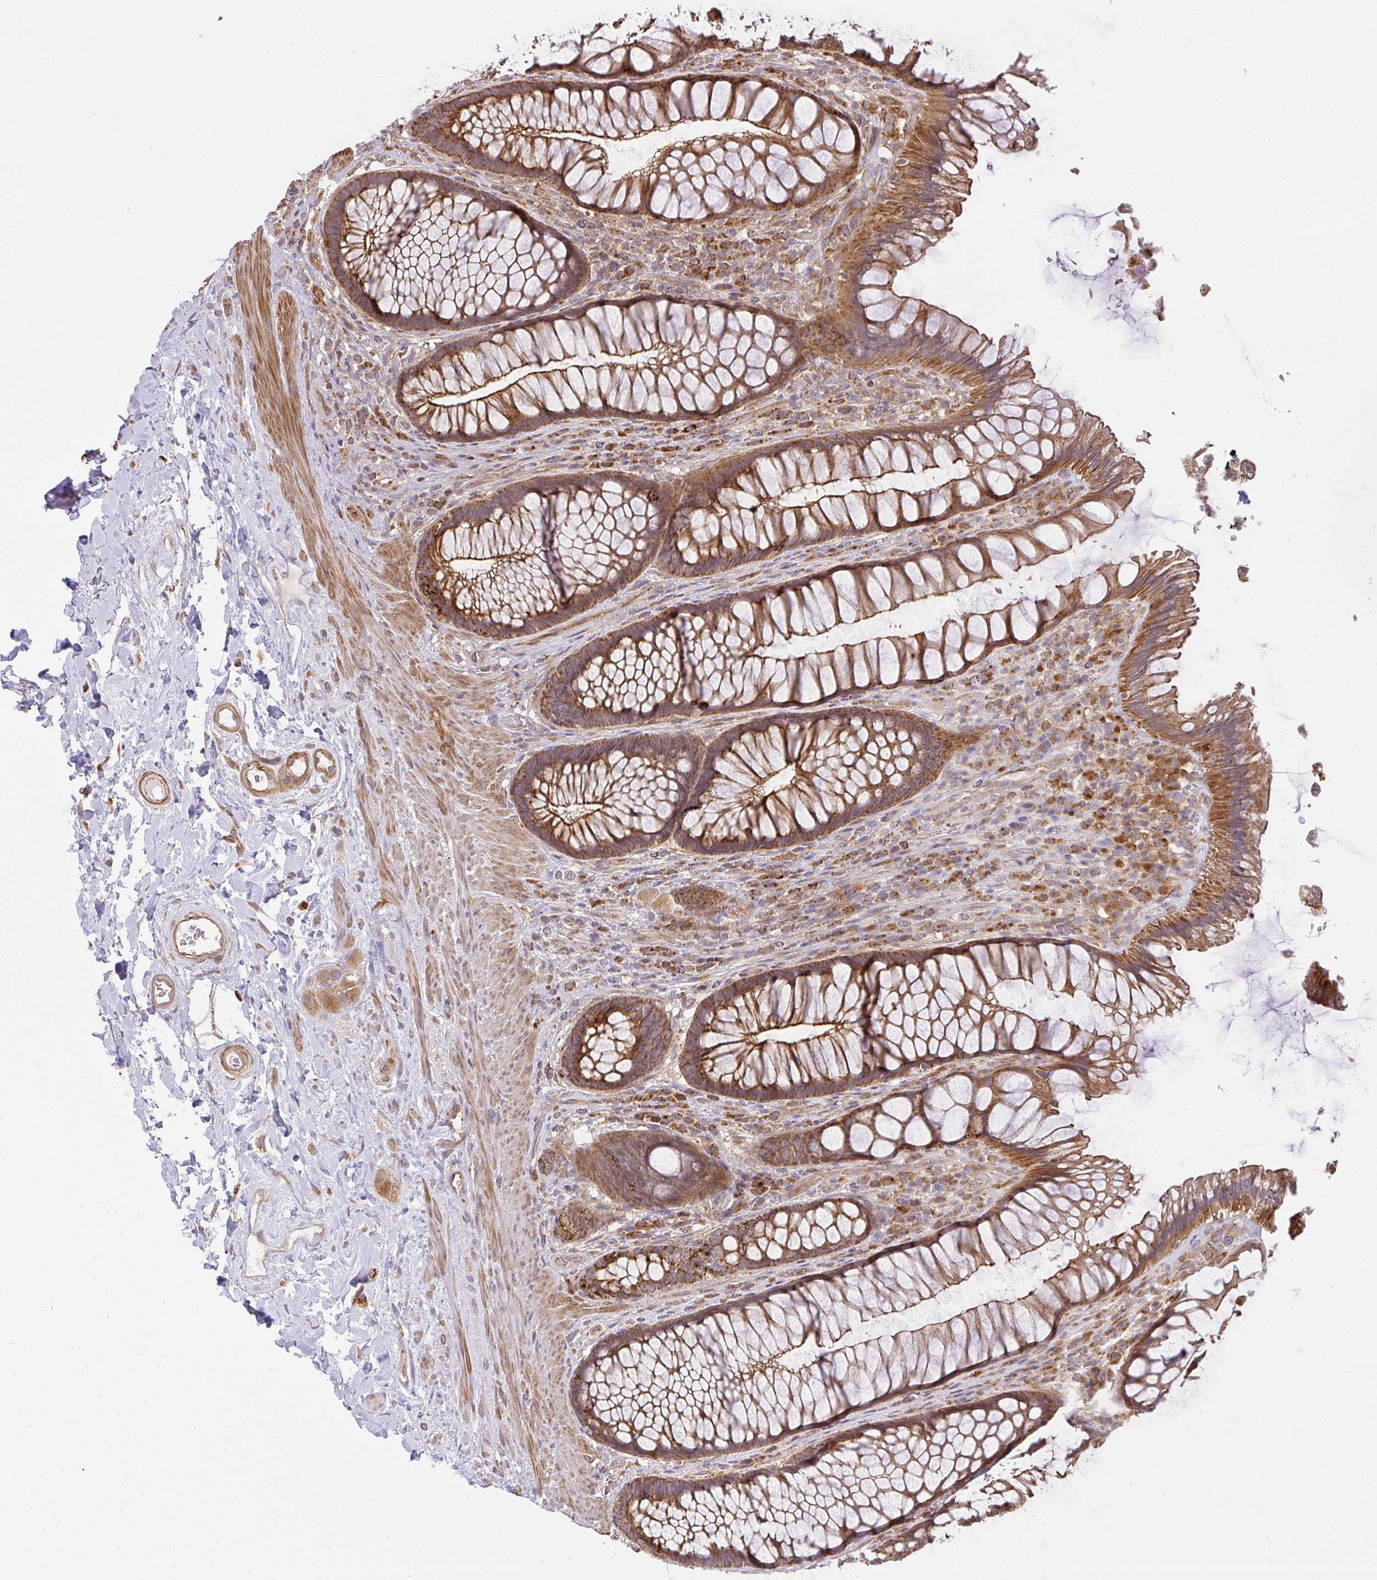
{"staining": {"intensity": "moderate", "quantity": ">75%", "location": "cytoplasmic/membranous"}, "tissue": "rectum", "cell_type": "Glandular cells", "image_type": "normal", "snomed": [{"axis": "morphology", "description": "Normal tissue, NOS"}, {"axis": "topography", "description": "Rectum"}], "caption": "Brown immunohistochemical staining in normal rectum displays moderate cytoplasmic/membranous staining in approximately >75% of glandular cells.", "gene": "GNS", "patient": {"sex": "male", "age": 53}}